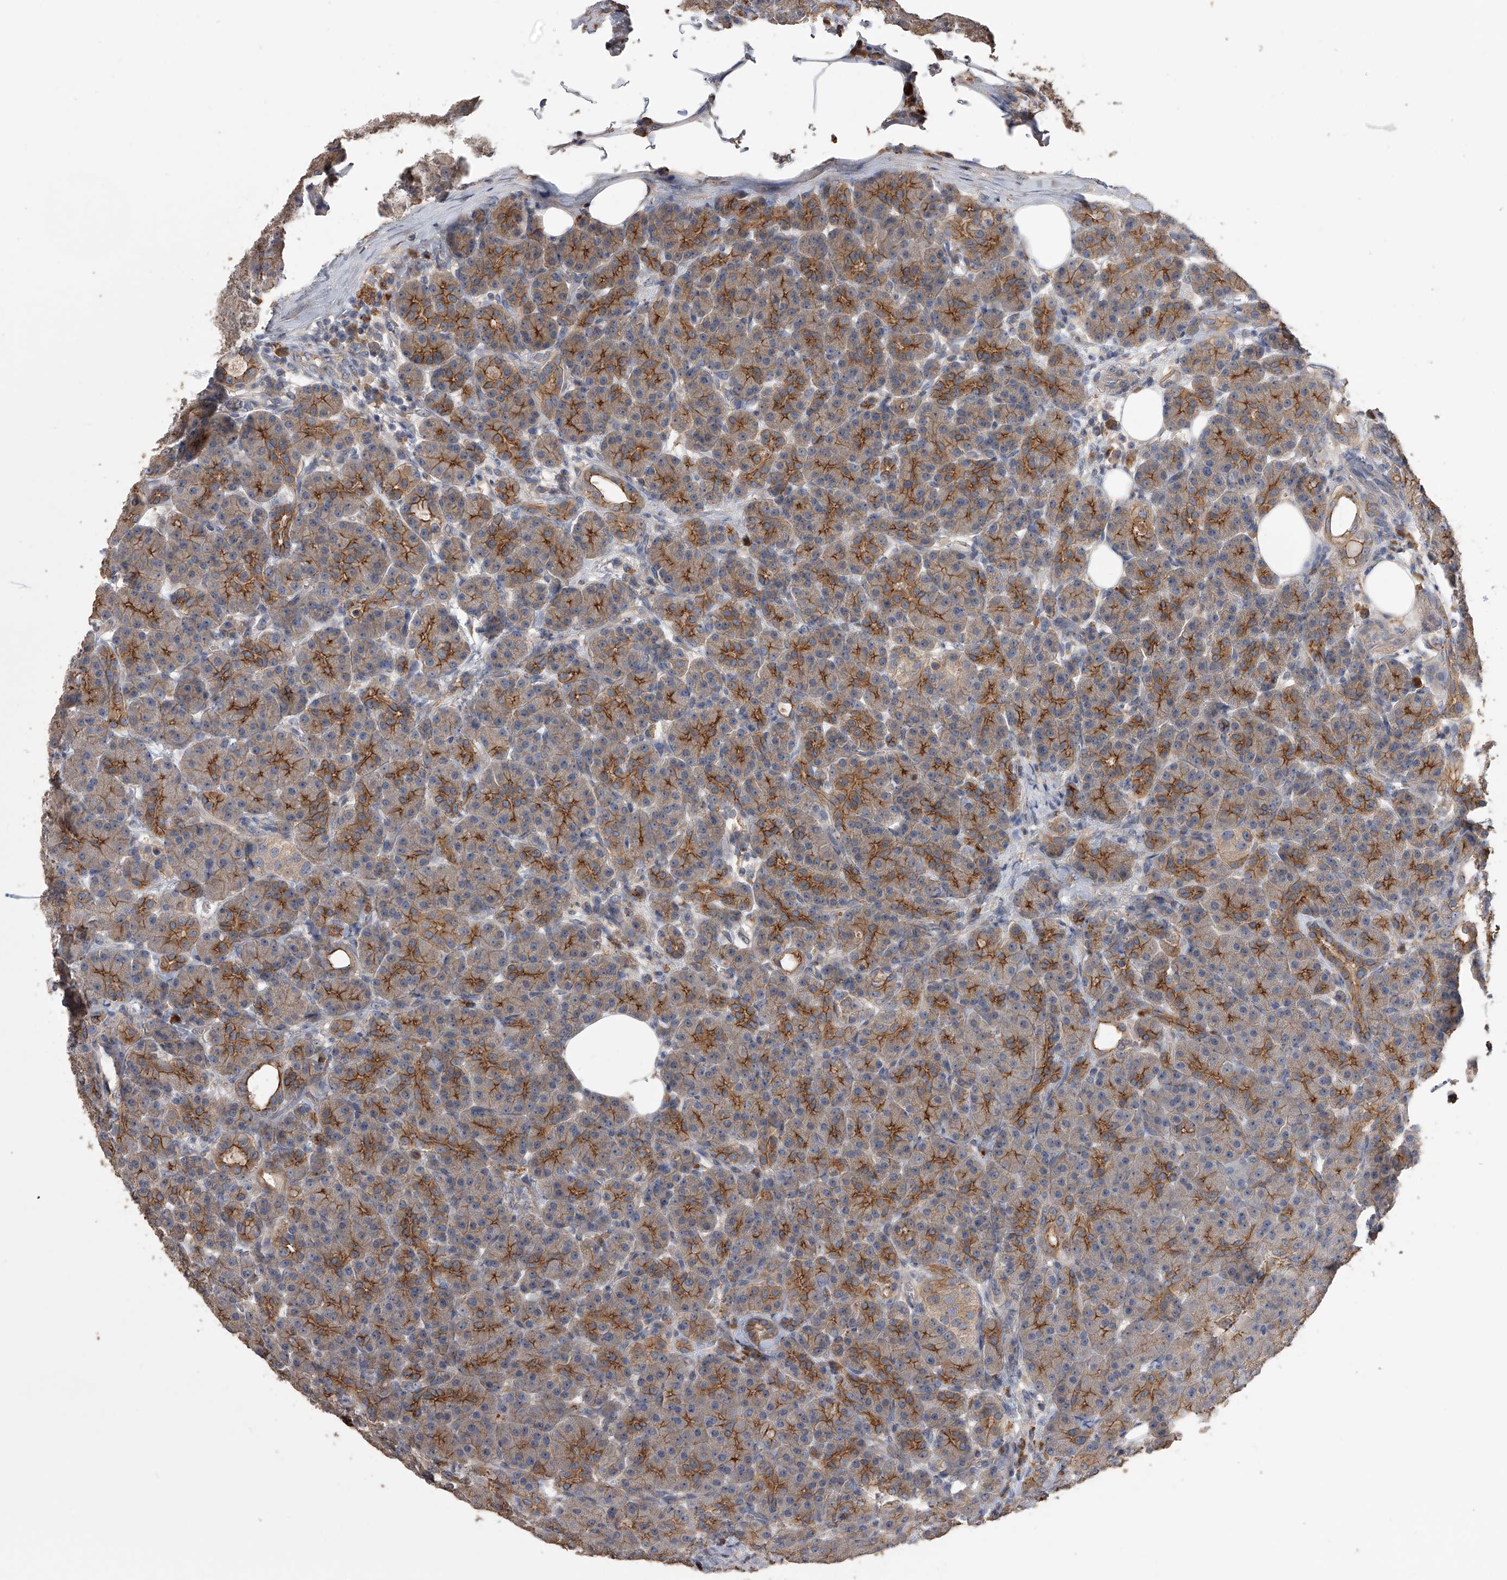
{"staining": {"intensity": "strong", "quantity": "25%-75%", "location": "cytoplasmic/membranous"}, "tissue": "pancreas", "cell_type": "Exocrine glandular cells", "image_type": "normal", "snomed": [{"axis": "morphology", "description": "Normal tissue, NOS"}, {"axis": "topography", "description": "Pancreas"}], "caption": "Strong cytoplasmic/membranous staining is appreciated in approximately 25%-75% of exocrine glandular cells in normal pancreas.", "gene": "ZNF343", "patient": {"sex": "male", "age": 63}}